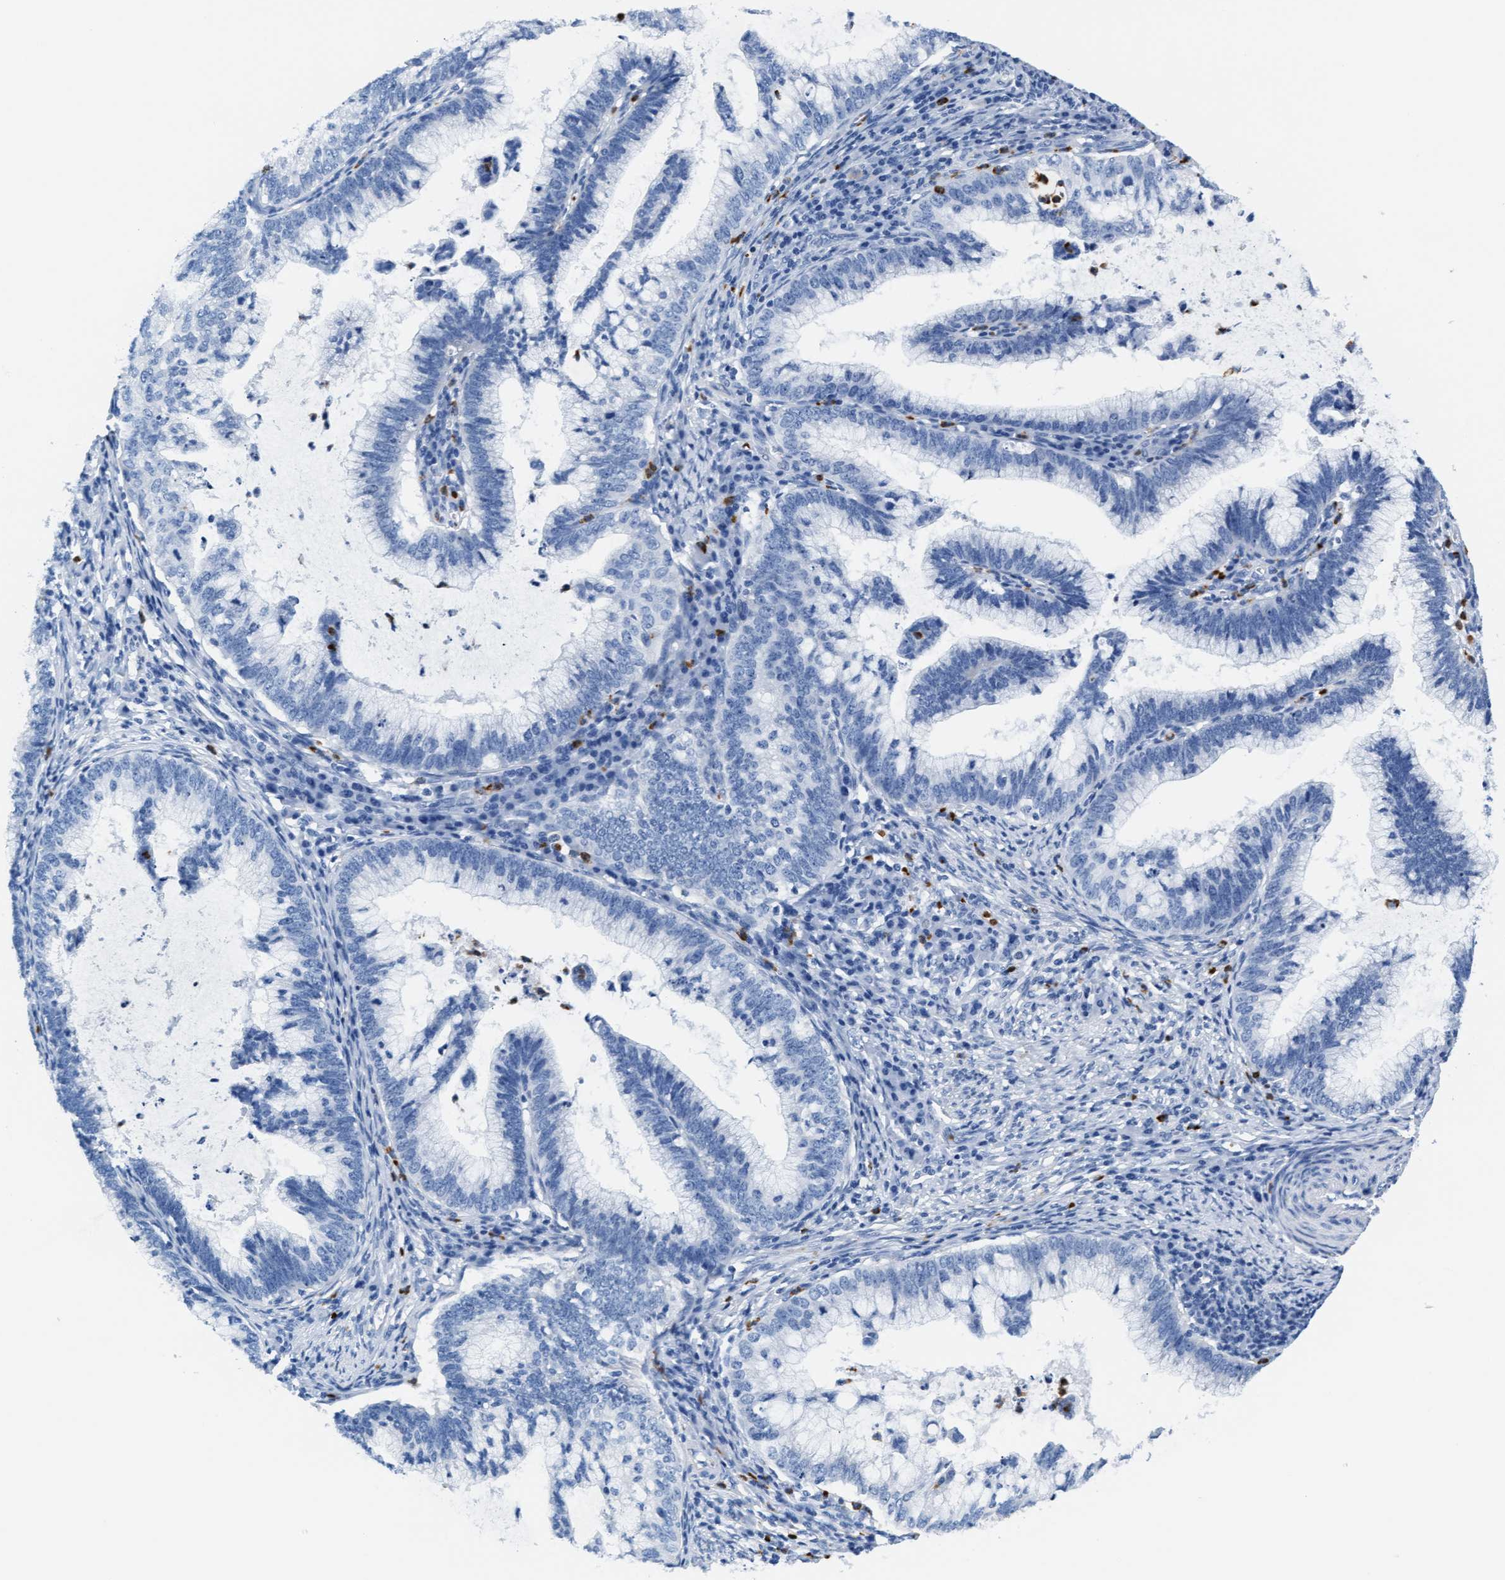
{"staining": {"intensity": "negative", "quantity": "none", "location": "none"}, "tissue": "cervical cancer", "cell_type": "Tumor cells", "image_type": "cancer", "snomed": [{"axis": "morphology", "description": "Adenocarcinoma, NOS"}, {"axis": "topography", "description": "Cervix"}], "caption": "A photomicrograph of cervical cancer (adenocarcinoma) stained for a protein shows no brown staining in tumor cells. (Brightfield microscopy of DAB (3,3'-diaminobenzidine) IHC at high magnification).", "gene": "MMP8", "patient": {"sex": "female", "age": 36}}